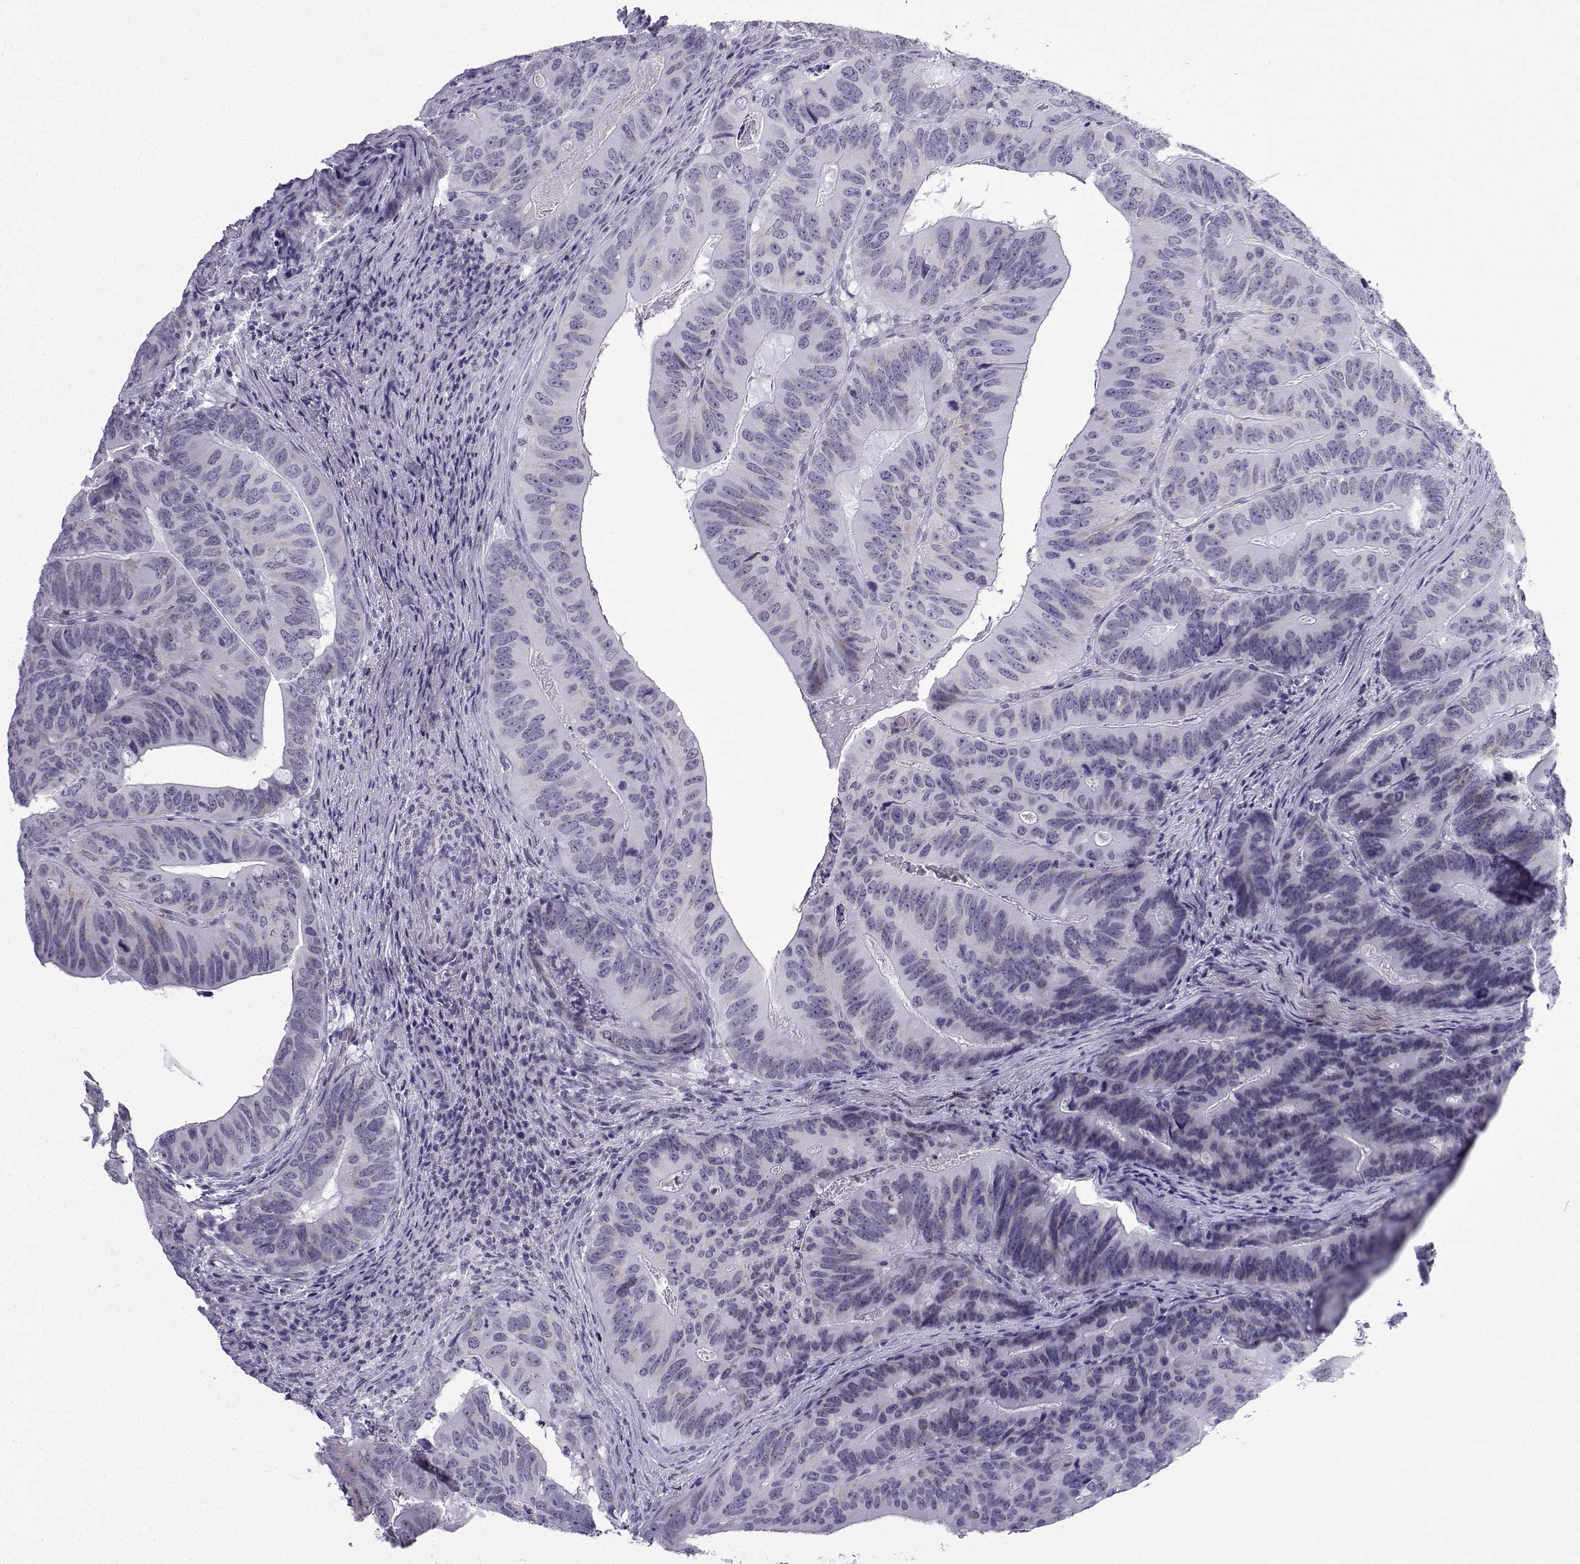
{"staining": {"intensity": "negative", "quantity": "none", "location": "none"}, "tissue": "colorectal cancer", "cell_type": "Tumor cells", "image_type": "cancer", "snomed": [{"axis": "morphology", "description": "Adenocarcinoma, NOS"}, {"axis": "topography", "description": "Colon"}], "caption": "Photomicrograph shows no significant protein positivity in tumor cells of colorectal adenocarcinoma. (Stains: DAB (3,3'-diaminobenzidine) immunohistochemistry with hematoxylin counter stain, Microscopy: brightfield microscopy at high magnification).", "gene": "ACRBP", "patient": {"sex": "male", "age": 79}}